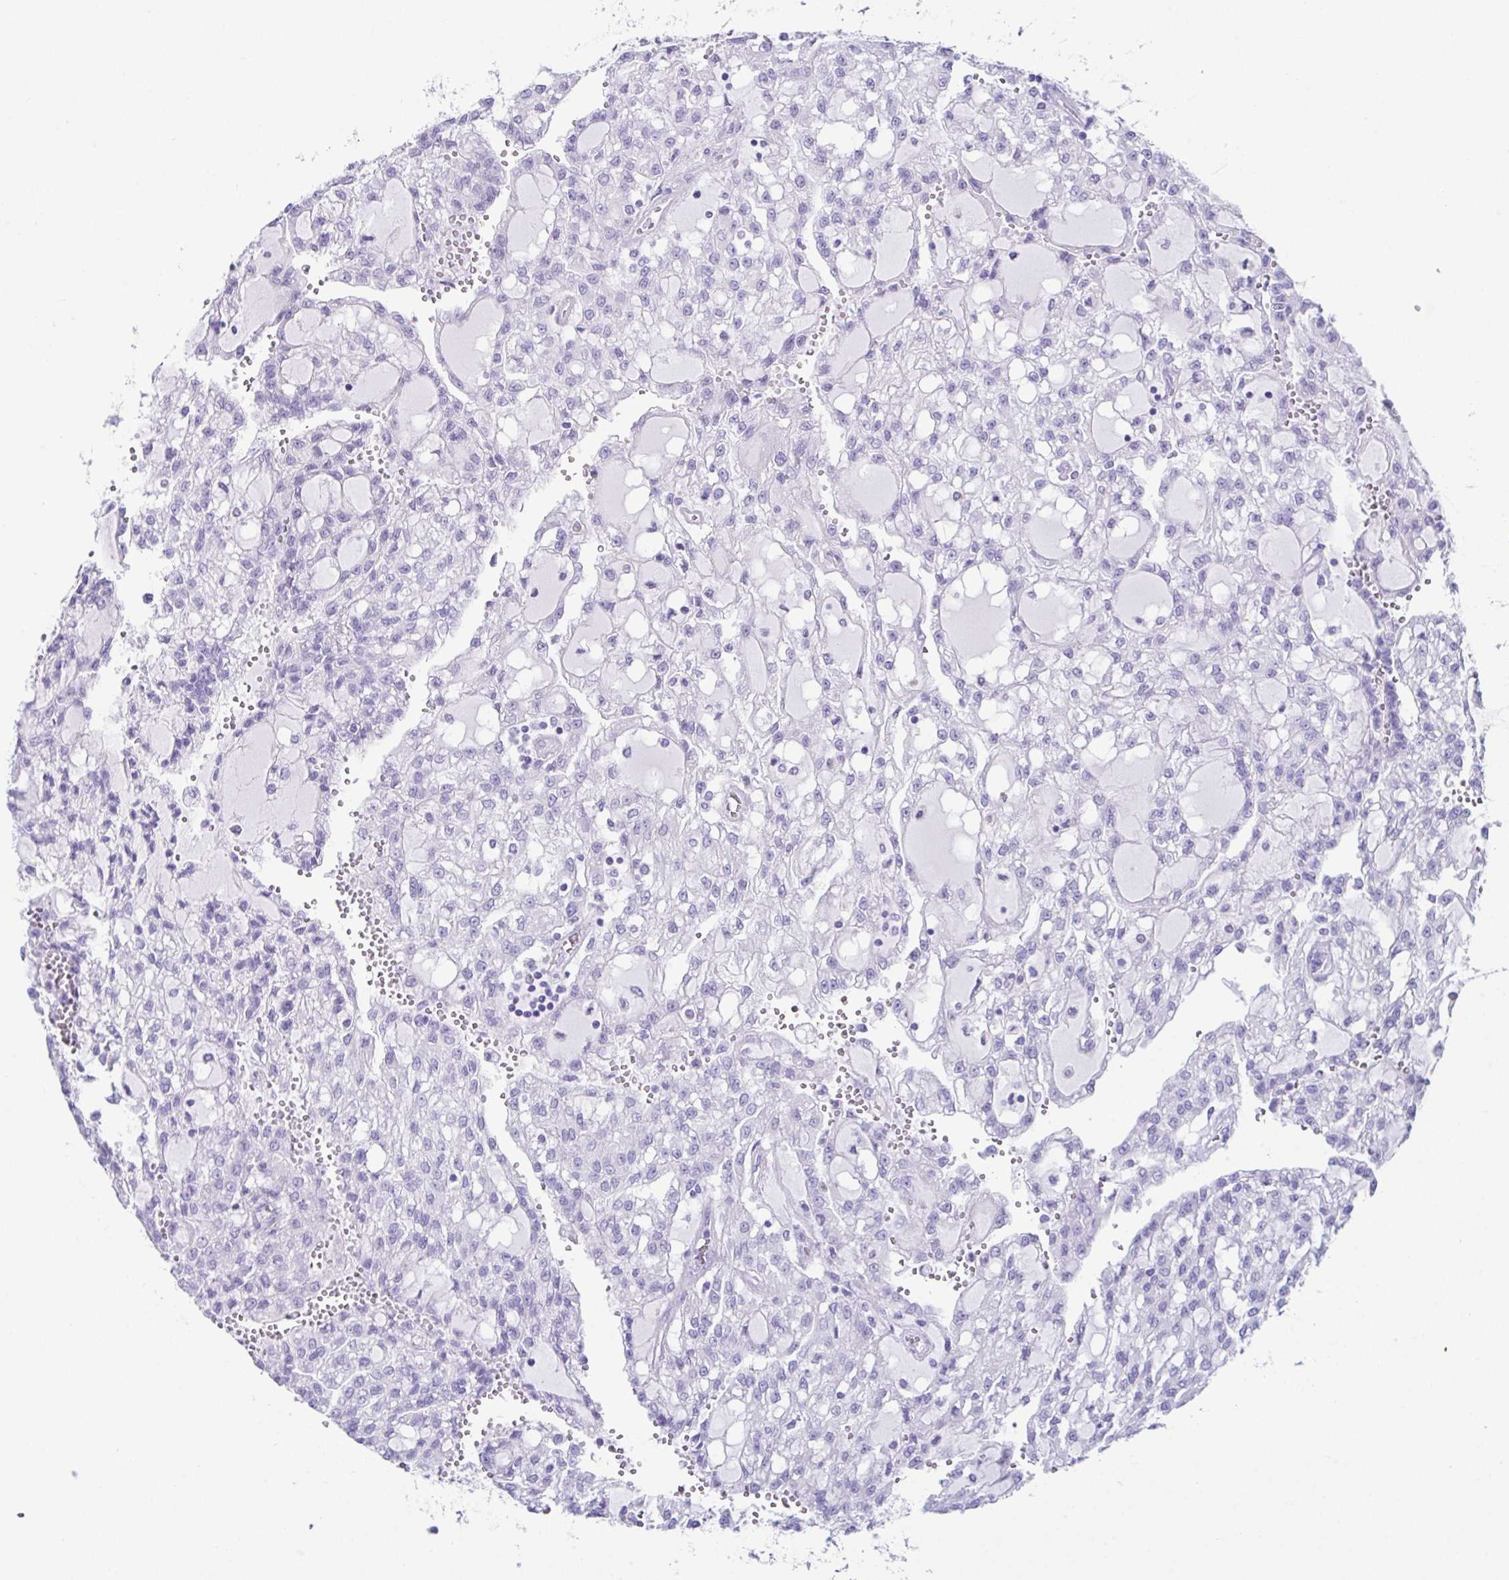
{"staining": {"intensity": "negative", "quantity": "none", "location": "none"}, "tissue": "renal cancer", "cell_type": "Tumor cells", "image_type": "cancer", "snomed": [{"axis": "morphology", "description": "Adenocarcinoma, NOS"}, {"axis": "topography", "description": "Kidney"}], "caption": "DAB (3,3'-diaminobenzidine) immunohistochemical staining of human renal cancer (adenocarcinoma) displays no significant positivity in tumor cells. (Brightfield microscopy of DAB (3,3'-diaminobenzidine) IHC at high magnification).", "gene": "LGALS4", "patient": {"sex": "male", "age": 63}}